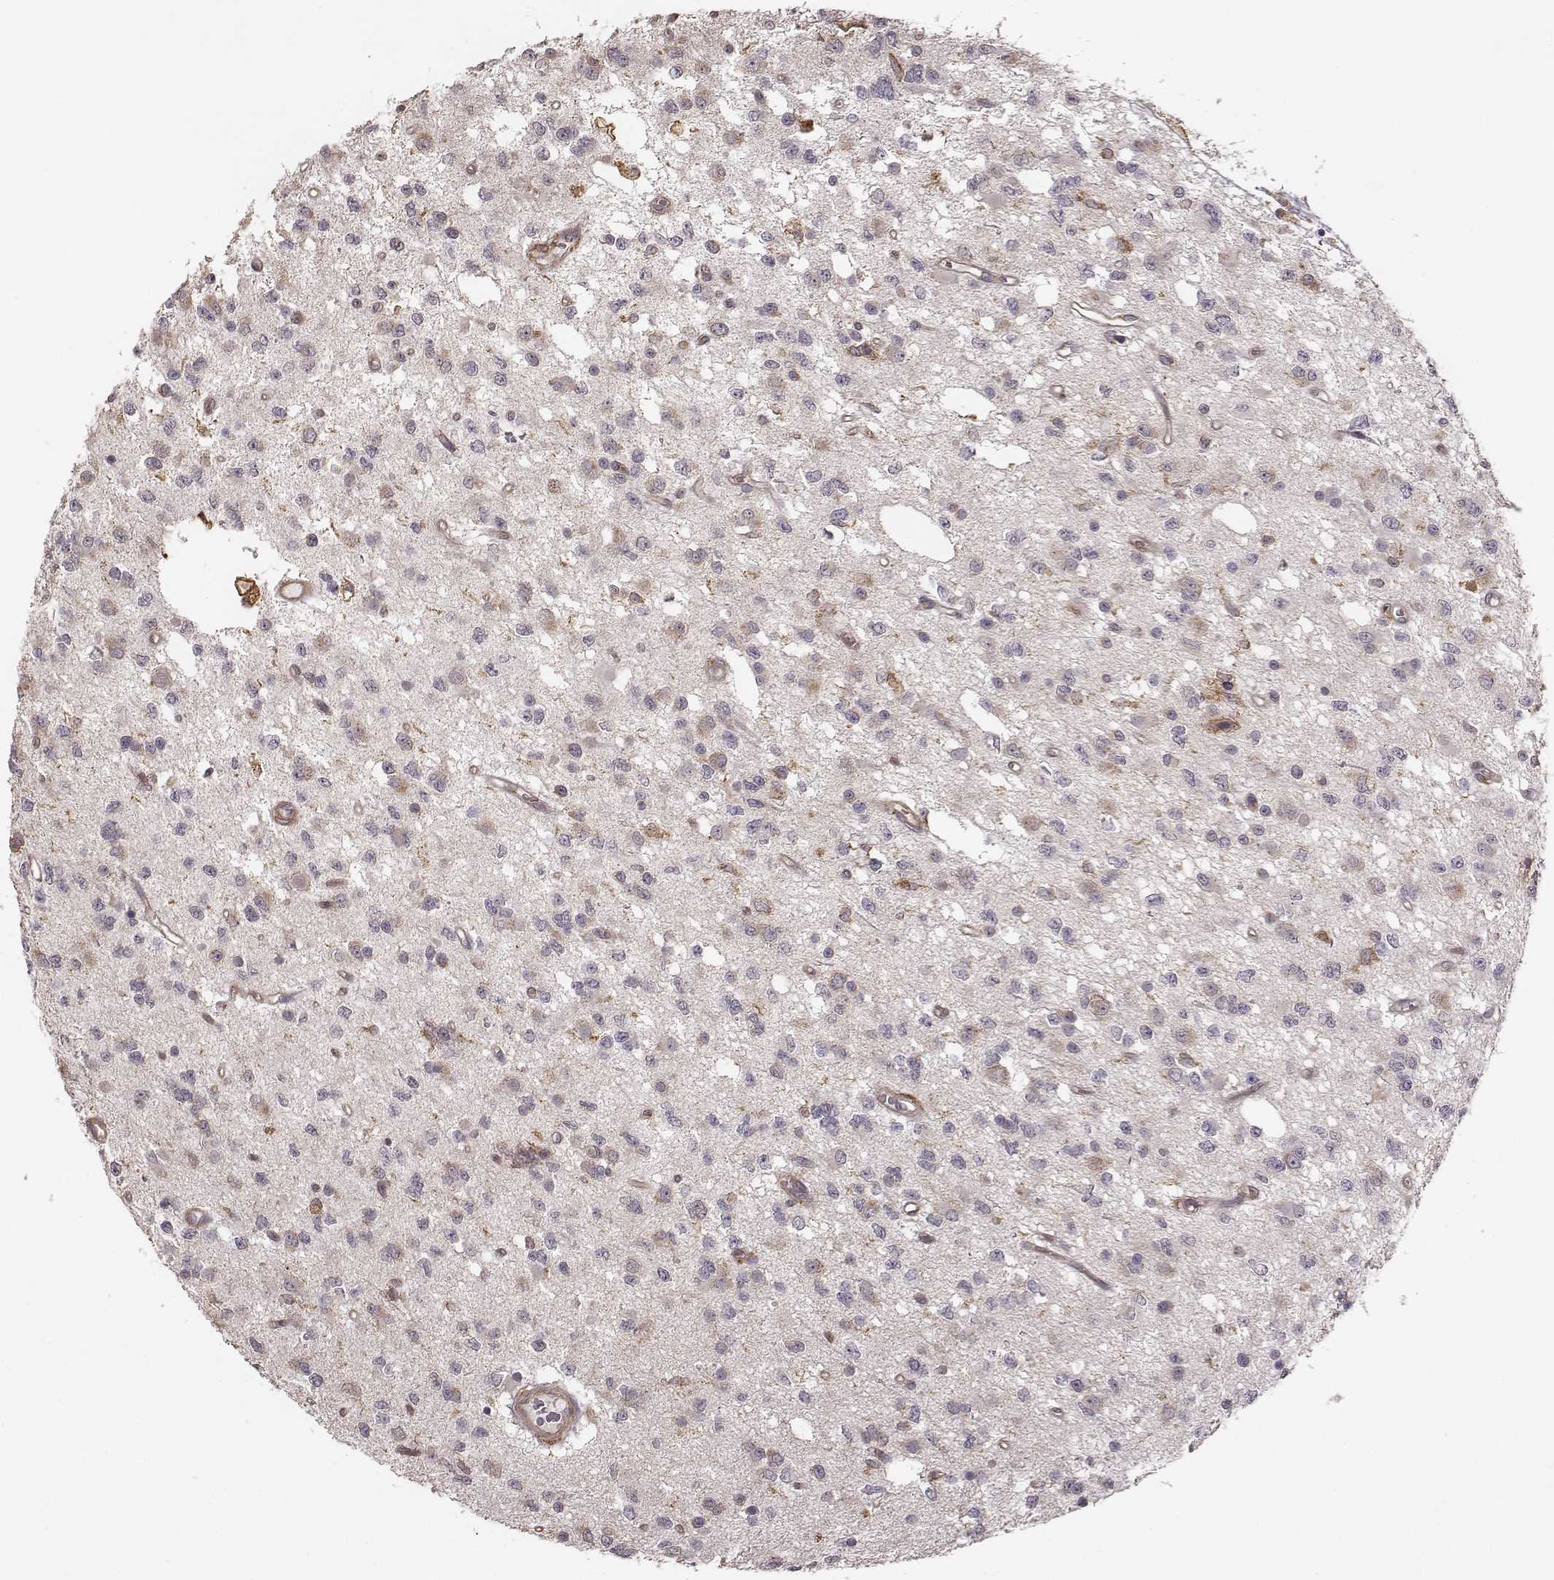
{"staining": {"intensity": "weak", "quantity": "<25%", "location": "cytoplasmic/membranous"}, "tissue": "glioma", "cell_type": "Tumor cells", "image_type": "cancer", "snomed": [{"axis": "morphology", "description": "Glioma, malignant, Low grade"}, {"axis": "topography", "description": "Brain"}], "caption": "IHC image of neoplastic tissue: malignant glioma (low-grade) stained with DAB displays no significant protein staining in tumor cells.", "gene": "VPS26A", "patient": {"sex": "female", "age": 45}}